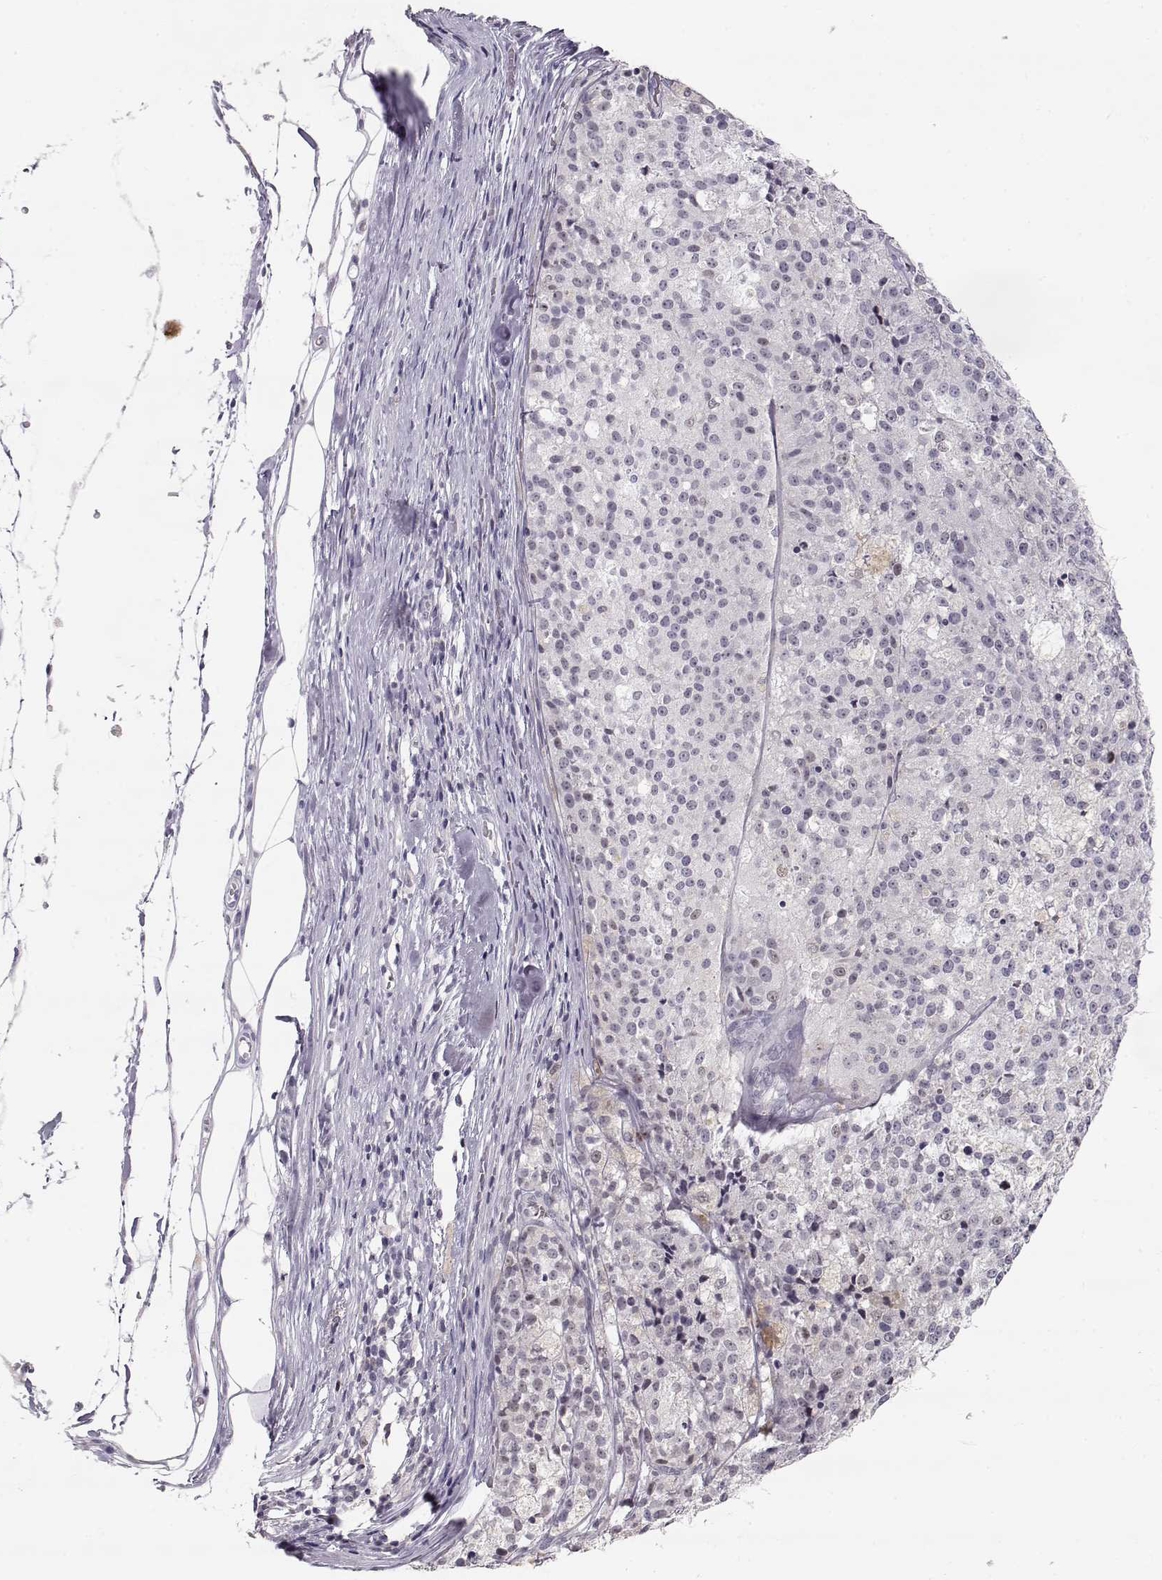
{"staining": {"intensity": "negative", "quantity": "none", "location": "none"}, "tissue": "melanoma", "cell_type": "Tumor cells", "image_type": "cancer", "snomed": [{"axis": "morphology", "description": "Malignant melanoma, Metastatic site"}, {"axis": "topography", "description": "Lymph node"}], "caption": "Tumor cells show no significant positivity in melanoma.", "gene": "TEPP", "patient": {"sex": "female", "age": 64}}